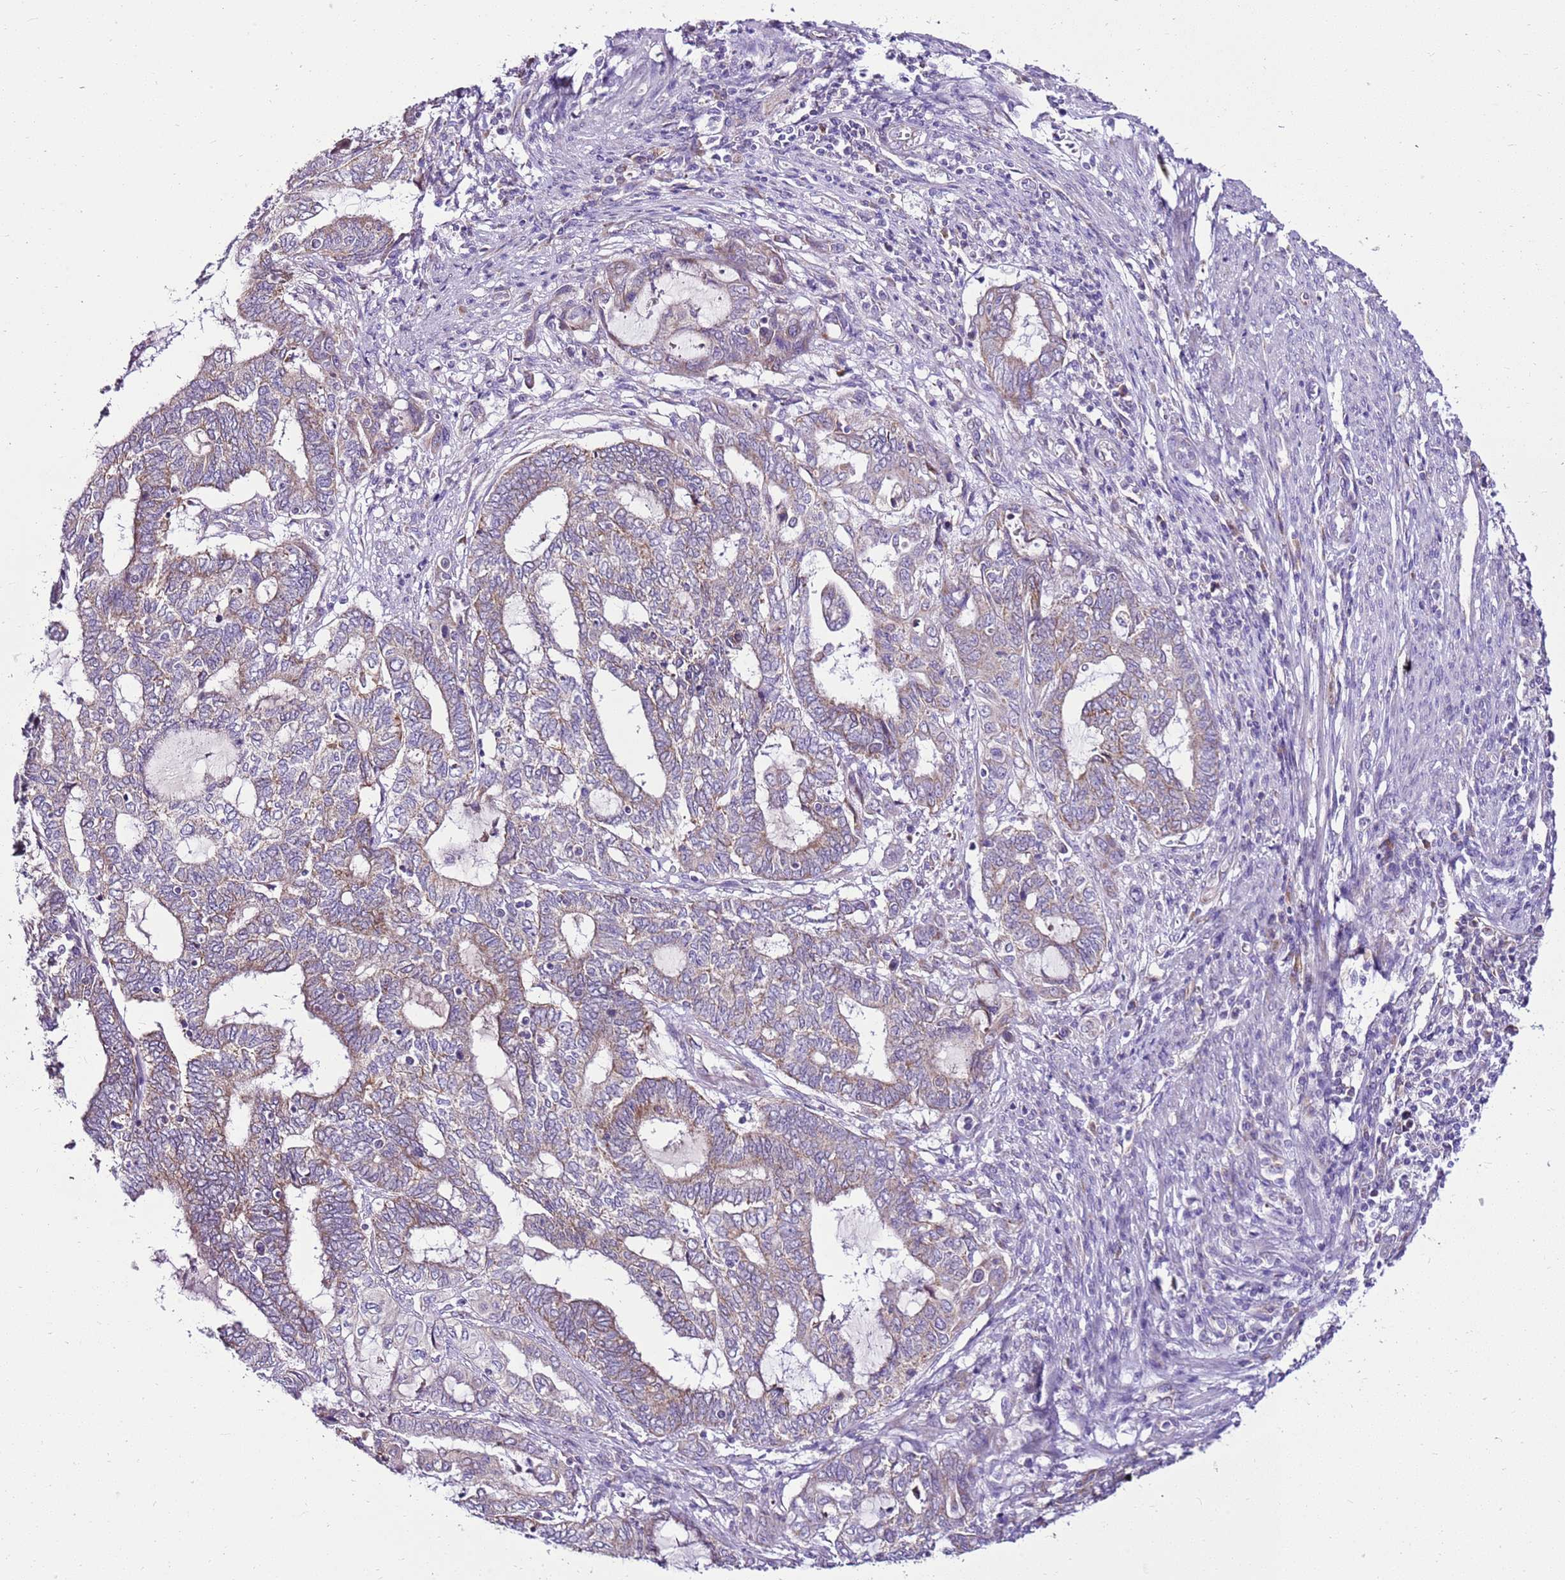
{"staining": {"intensity": "moderate", "quantity": "25%-75%", "location": "cytoplasmic/membranous"}, "tissue": "endometrial cancer", "cell_type": "Tumor cells", "image_type": "cancer", "snomed": [{"axis": "morphology", "description": "Adenocarcinoma, NOS"}, {"axis": "topography", "description": "Uterus"}, {"axis": "topography", "description": "Endometrium"}], "caption": "Moderate cytoplasmic/membranous staining is appreciated in approximately 25%-75% of tumor cells in endometrial cancer.", "gene": "MRPL36", "patient": {"sex": "female", "age": 70}}